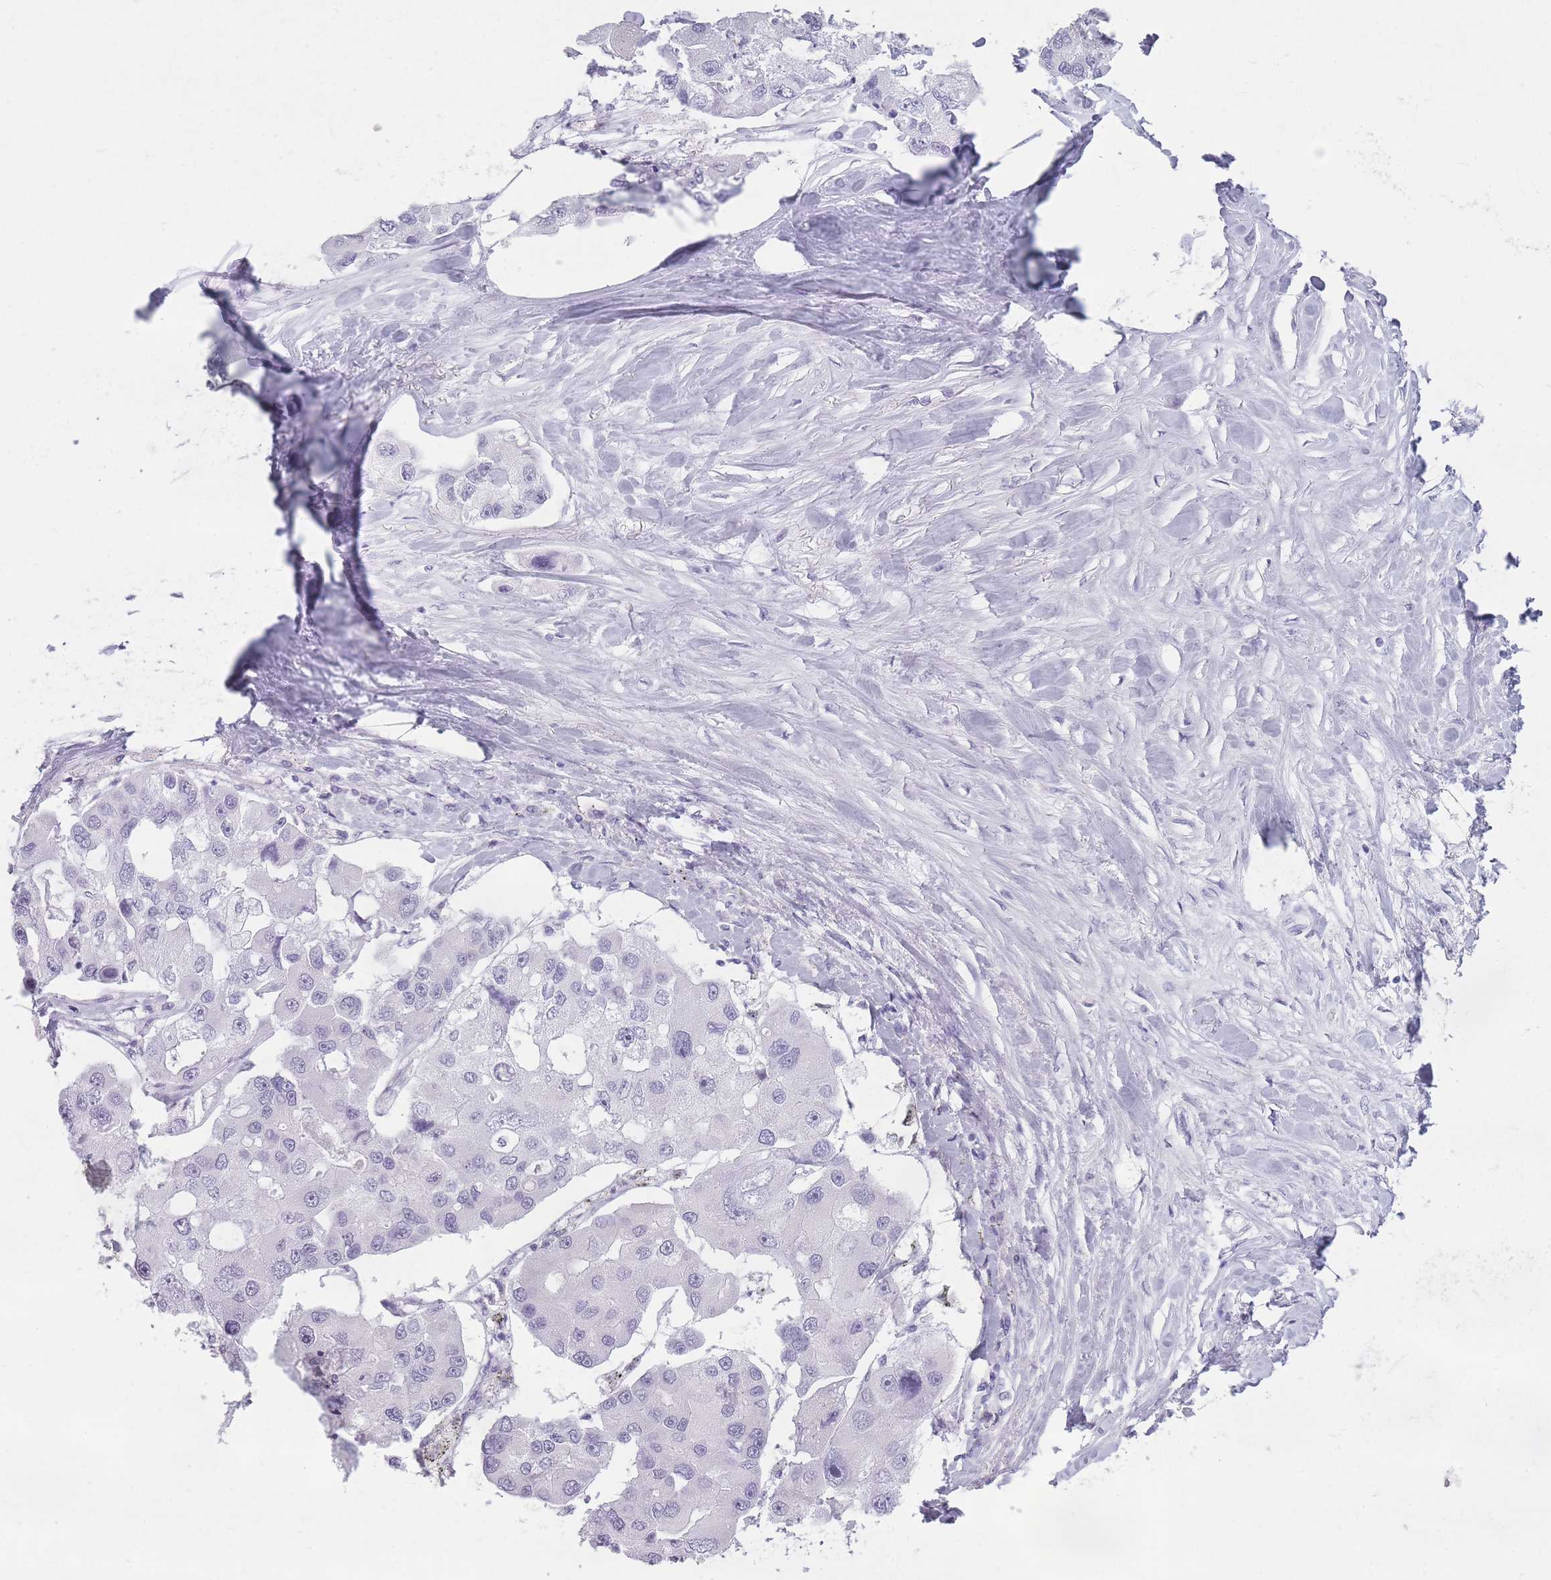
{"staining": {"intensity": "negative", "quantity": "none", "location": "none"}, "tissue": "lung cancer", "cell_type": "Tumor cells", "image_type": "cancer", "snomed": [{"axis": "morphology", "description": "Adenocarcinoma, NOS"}, {"axis": "topography", "description": "Lung"}], "caption": "An image of lung cancer stained for a protein exhibits no brown staining in tumor cells.", "gene": "GOLGA6D", "patient": {"sex": "female", "age": 54}}